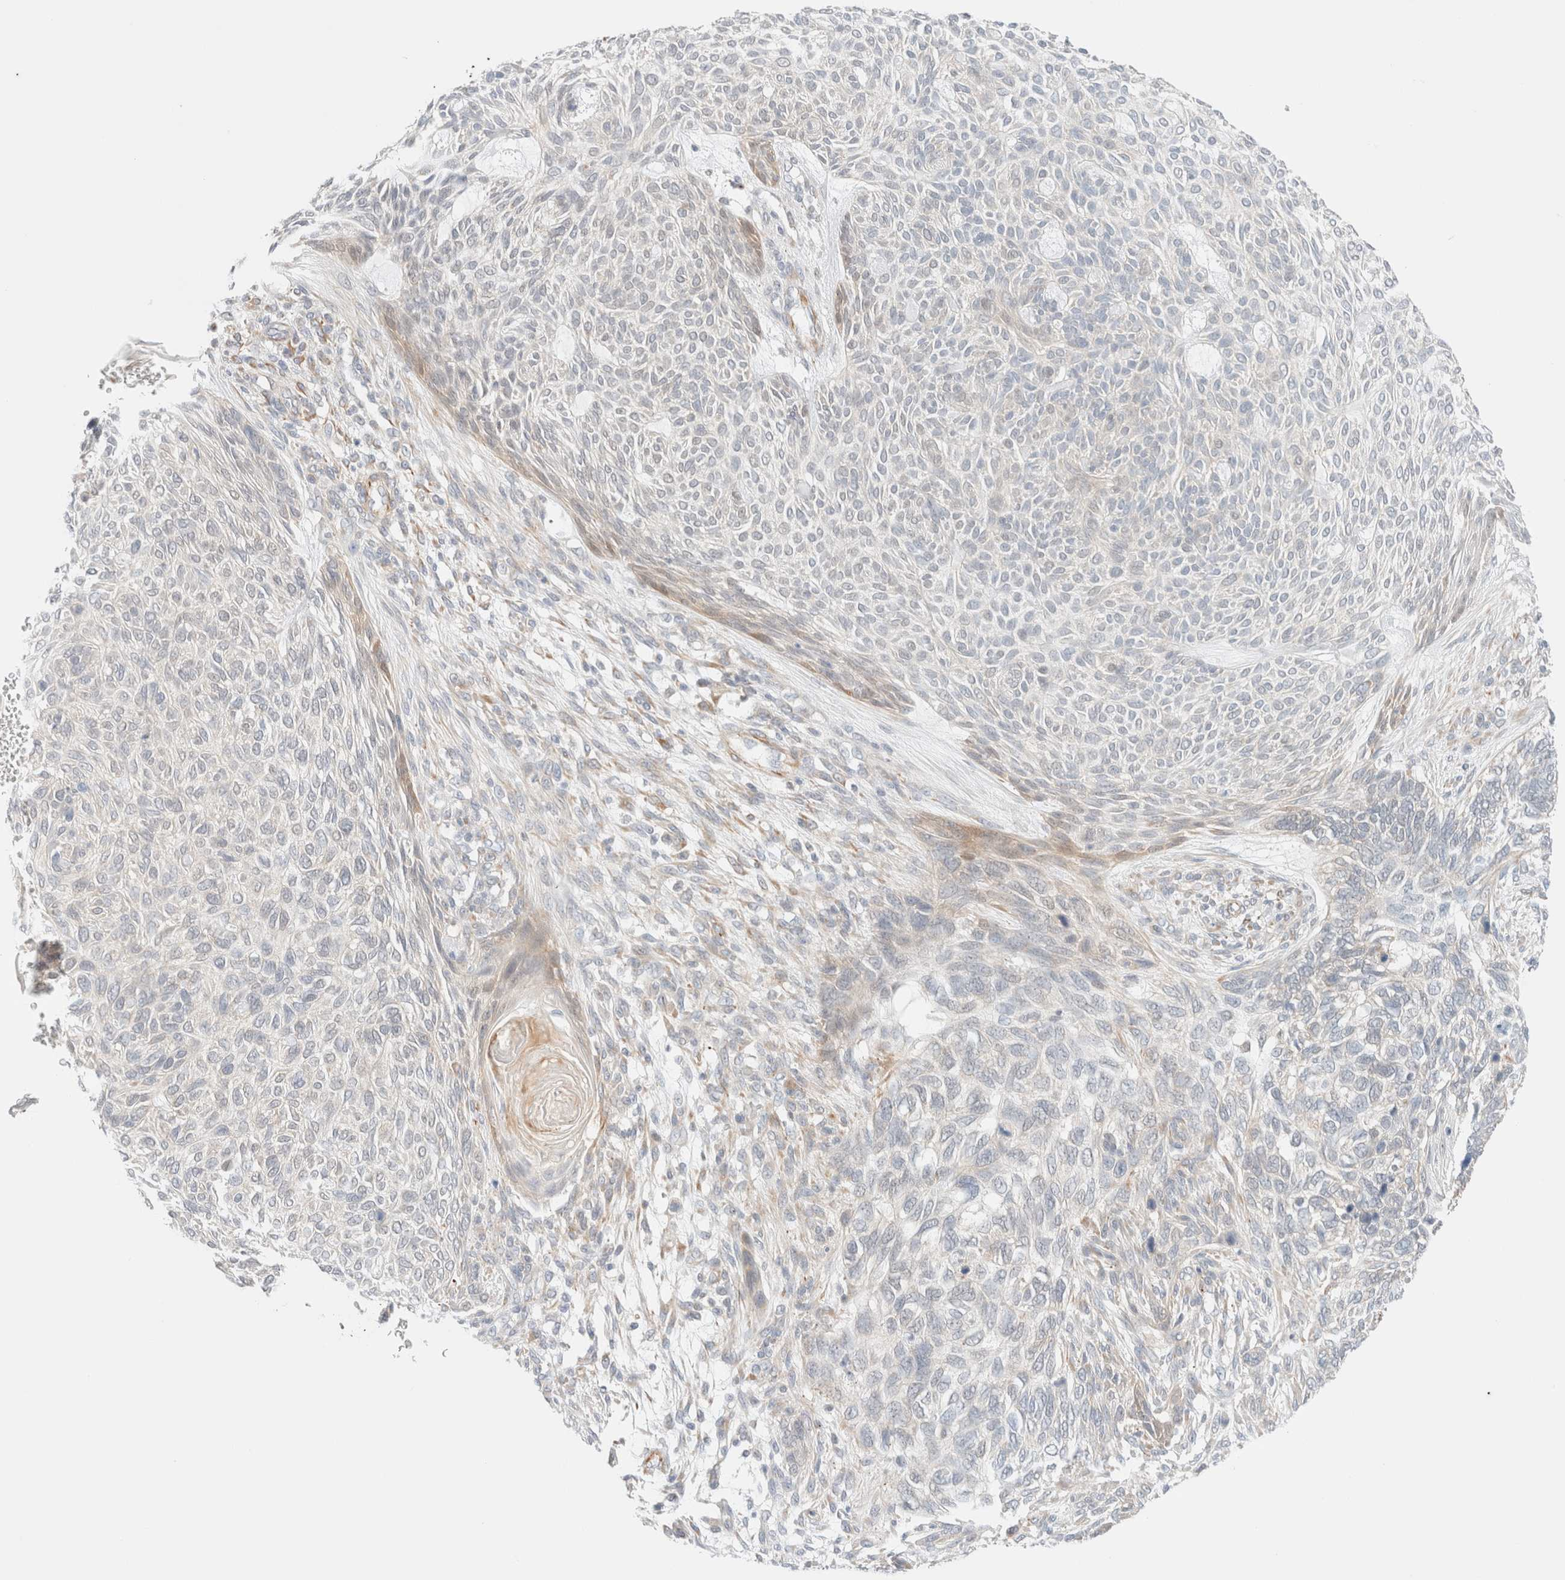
{"staining": {"intensity": "negative", "quantity": "none", "location": "none"}, "tissue": "skin cancer", "cell_type": "Tumor cells", "image_type": "cancer", "snomed": [{"axis": "morphology", "description": "Basal cell carcinoma"}, {"axis": "topography", "description": "Skin"}], "caption": "Basal cell carcinoma (skin) was stained to show a protein in brown. There is no significant staining in tumor cells. Brightfield microscopy of IHC stained with DAB (brown) and hematoxylin (blue), captured at high magnification.", "gene": "UNC13B", "patient": {"sex": "male", "age": 55}}